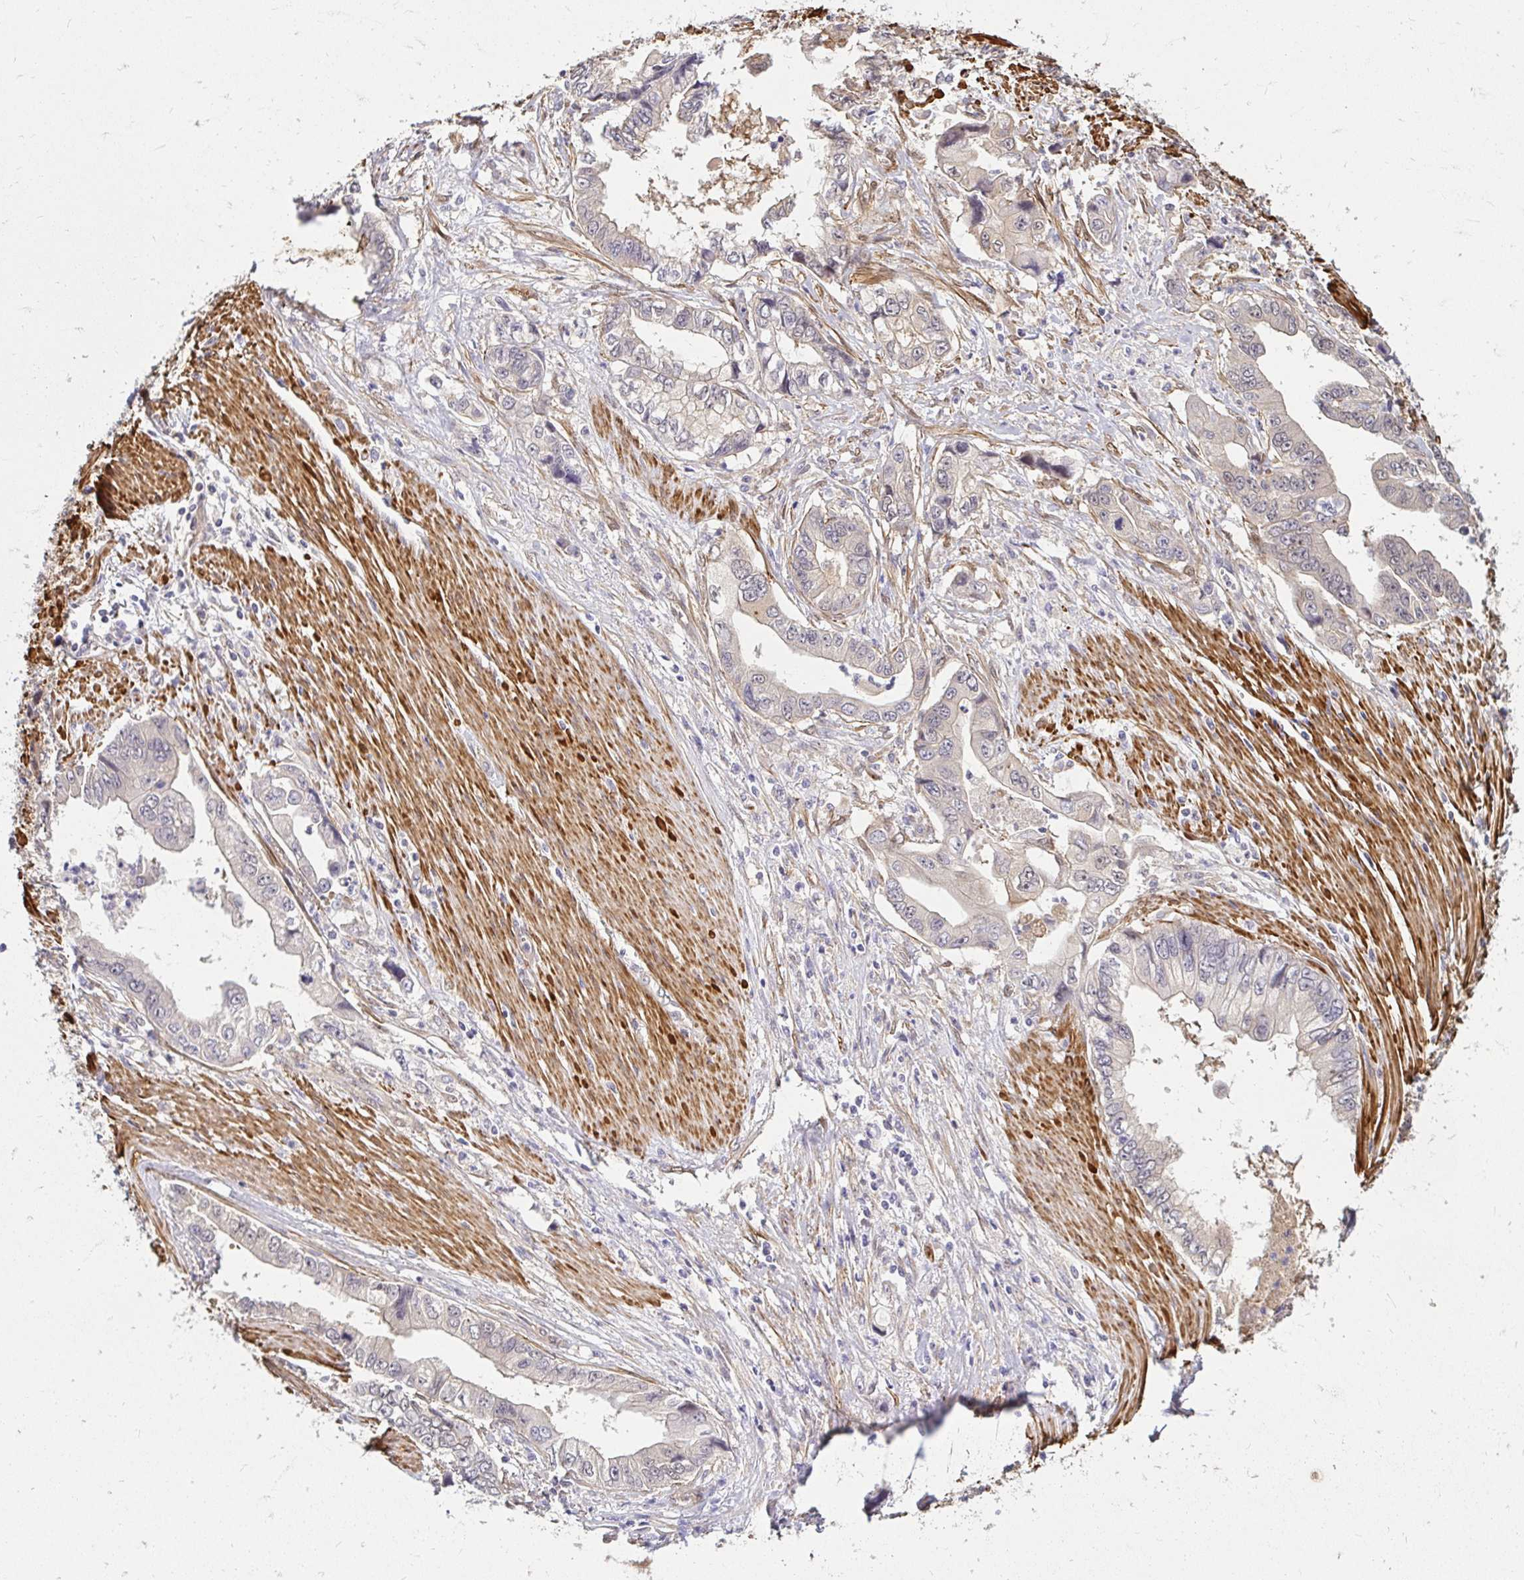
{"staining": {"intensity": "negative", "quantity": "none", "location": "none"}, "tissue": "stomach cancer", "cell_type": "Tumor cells", "image_type": "cancer", "snomed": [{"axis": "morphology", "description": "Adenocarcinoma, NOS"}, {"axis": "topography", "description": "Pancreas"}, {"axis": "topography", "description": "Stomach, upper"}], "caption": "Immunohistochemistry image of human stomach cancer stained for a protein (brown), which shows no expression in tumor cells.", "gene": "YAP1", "patient": {"sex": "male", "age": 77}}